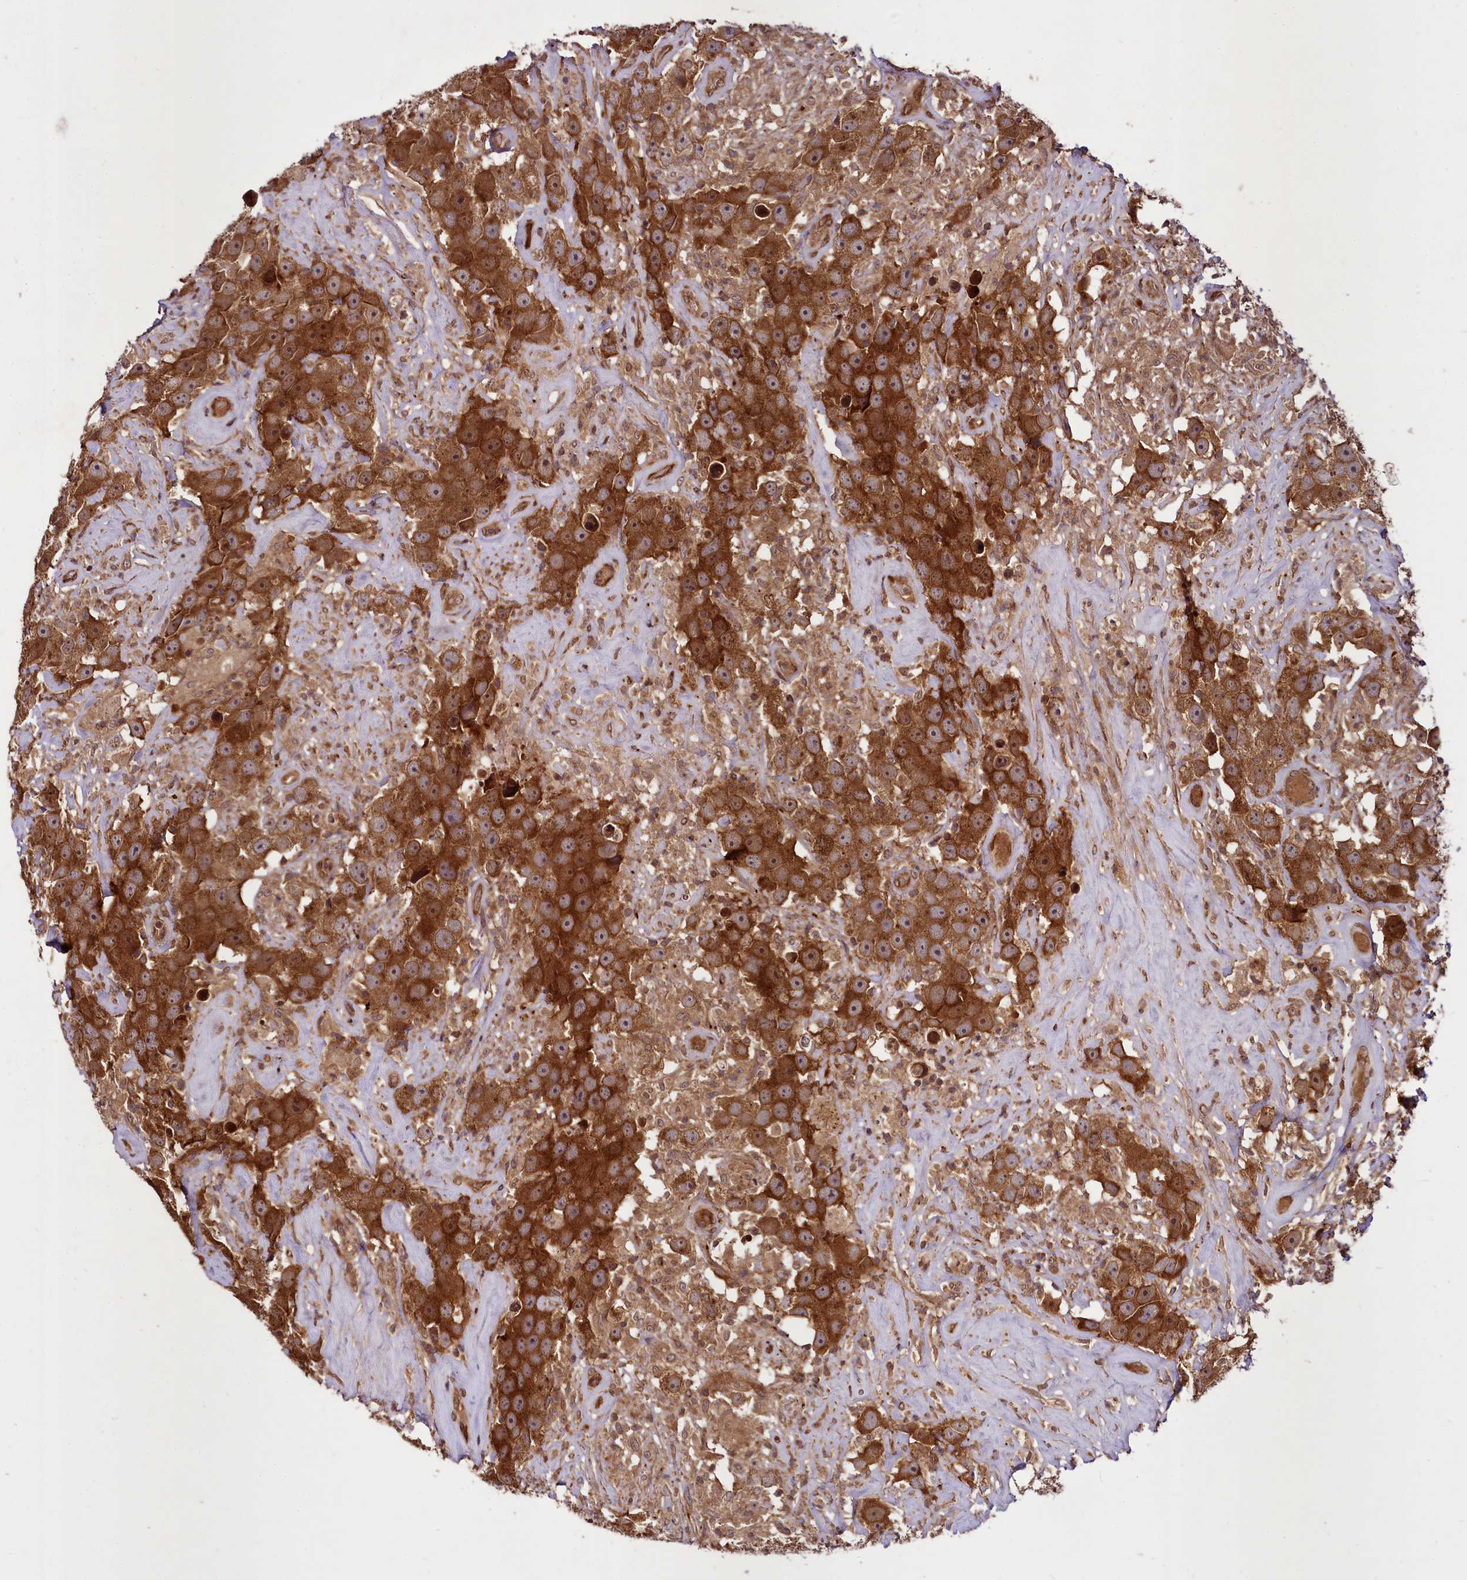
{"staining": {"intensity": "strong", "quantity": ">75%", "location": "cytoplasmic/membranous"}, "tissue": "testis cancer", "cell_type": "Tumor cells", "image_type": "cancer", "snomed": [{"axis": "morphology", "description": "Seminoma, NOS"}, {"axis": "topography", "description": "Testis"}], "caption": "IHC of testis cancer (seminoma) displays high levels of strong cytoplasmic/membranous staining in approximately >75% of tumor cells.", "gene": "DCP1B", "patient": {"sex": "male", "age": 49}}